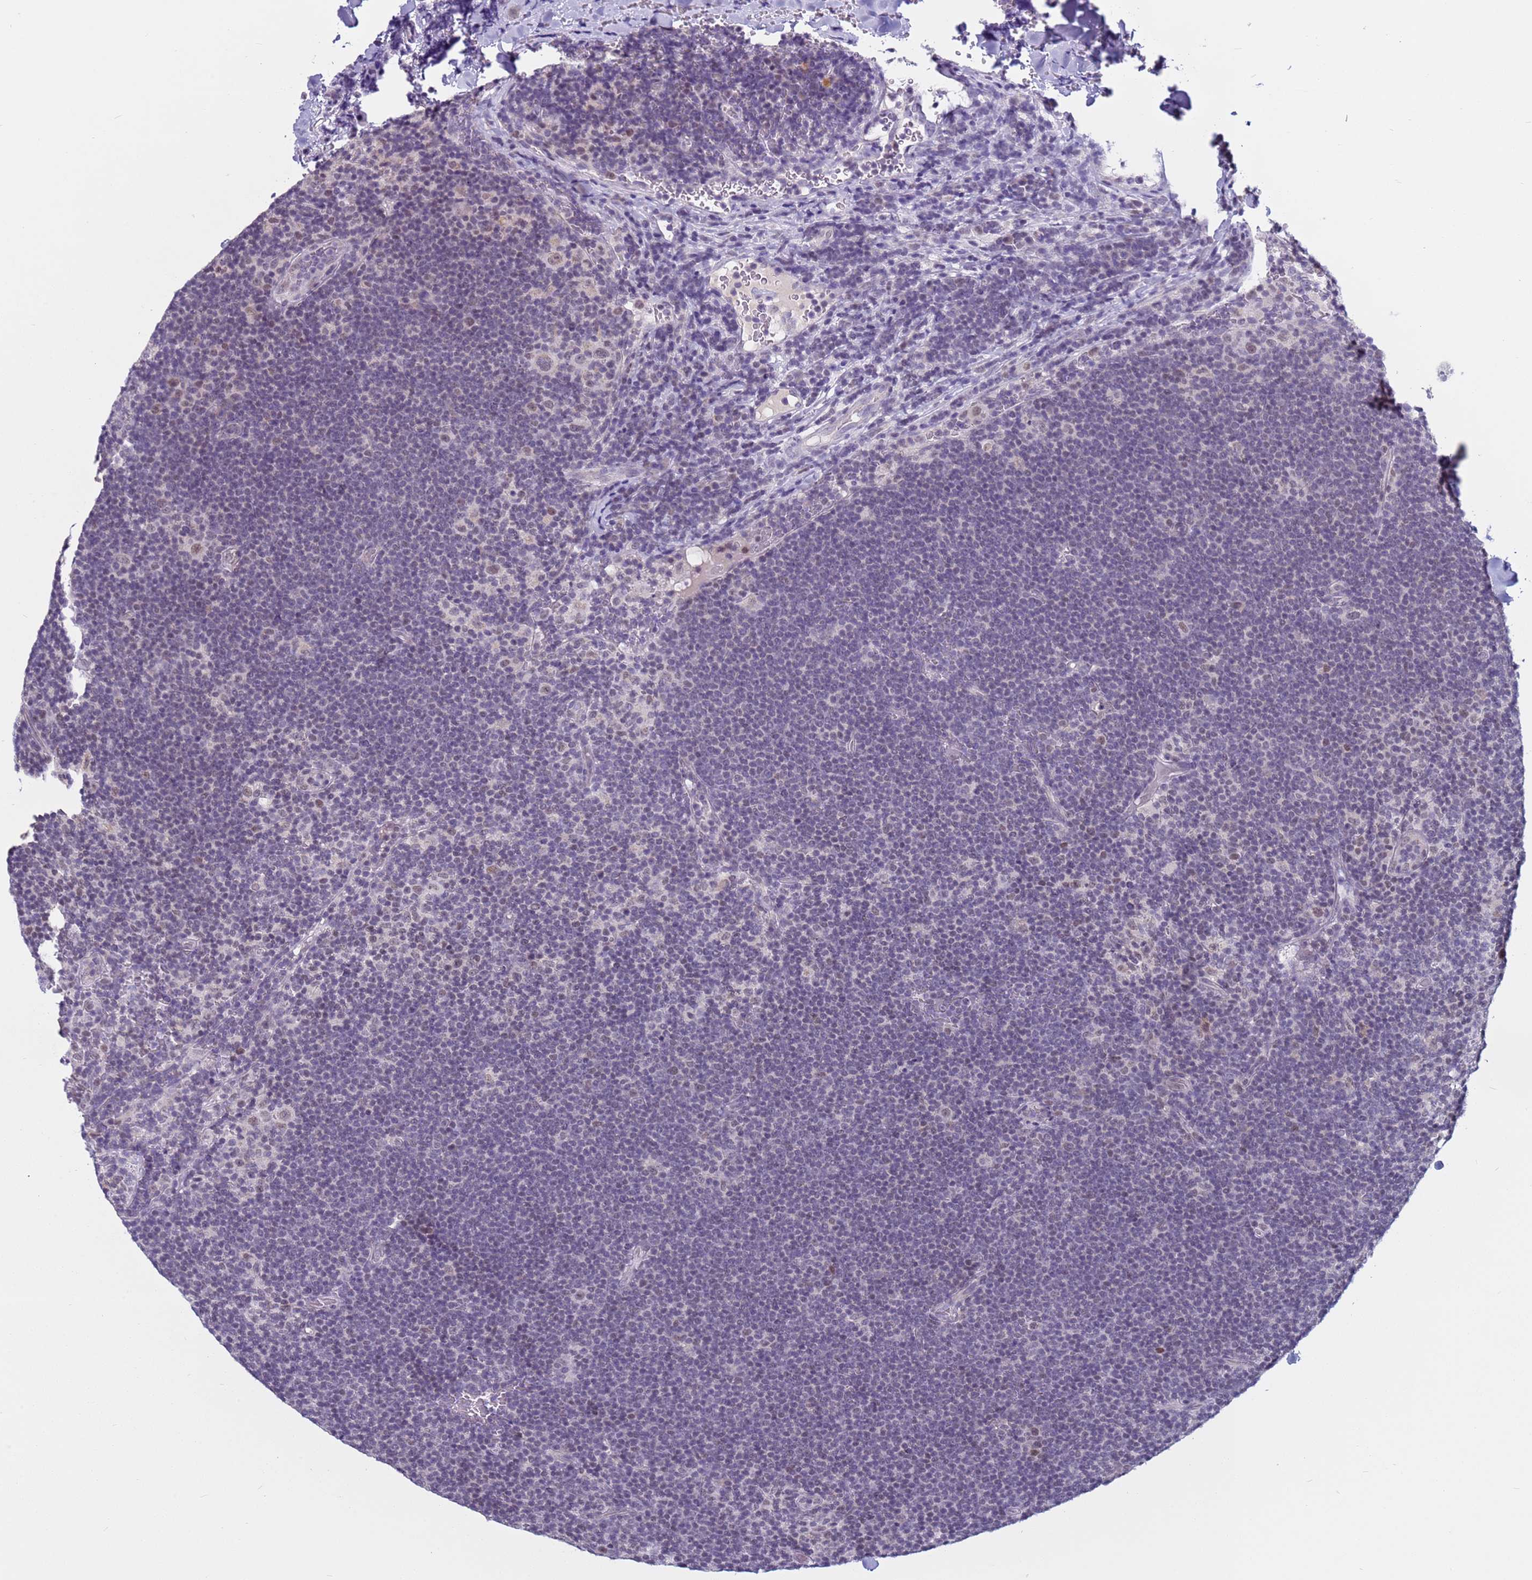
{"staining": {"intensity": "weak", "quantity": "<25%", "location": "nuclear"}, "tissue": "lymphoma", "cell_type": "Tumor cells", "image_type": "cancer", "snomed": [{"axis": "morphology", "description": "Hodgkin's disease, NOS"}, {"axis": "topography", "description": "Lymph node"}], "caption": "Protein analysis of lymphoma displays no significant positivity in tumor cells.", "gene": "CDK2AP2", "patient": {"sex": "female", "age": 57}}